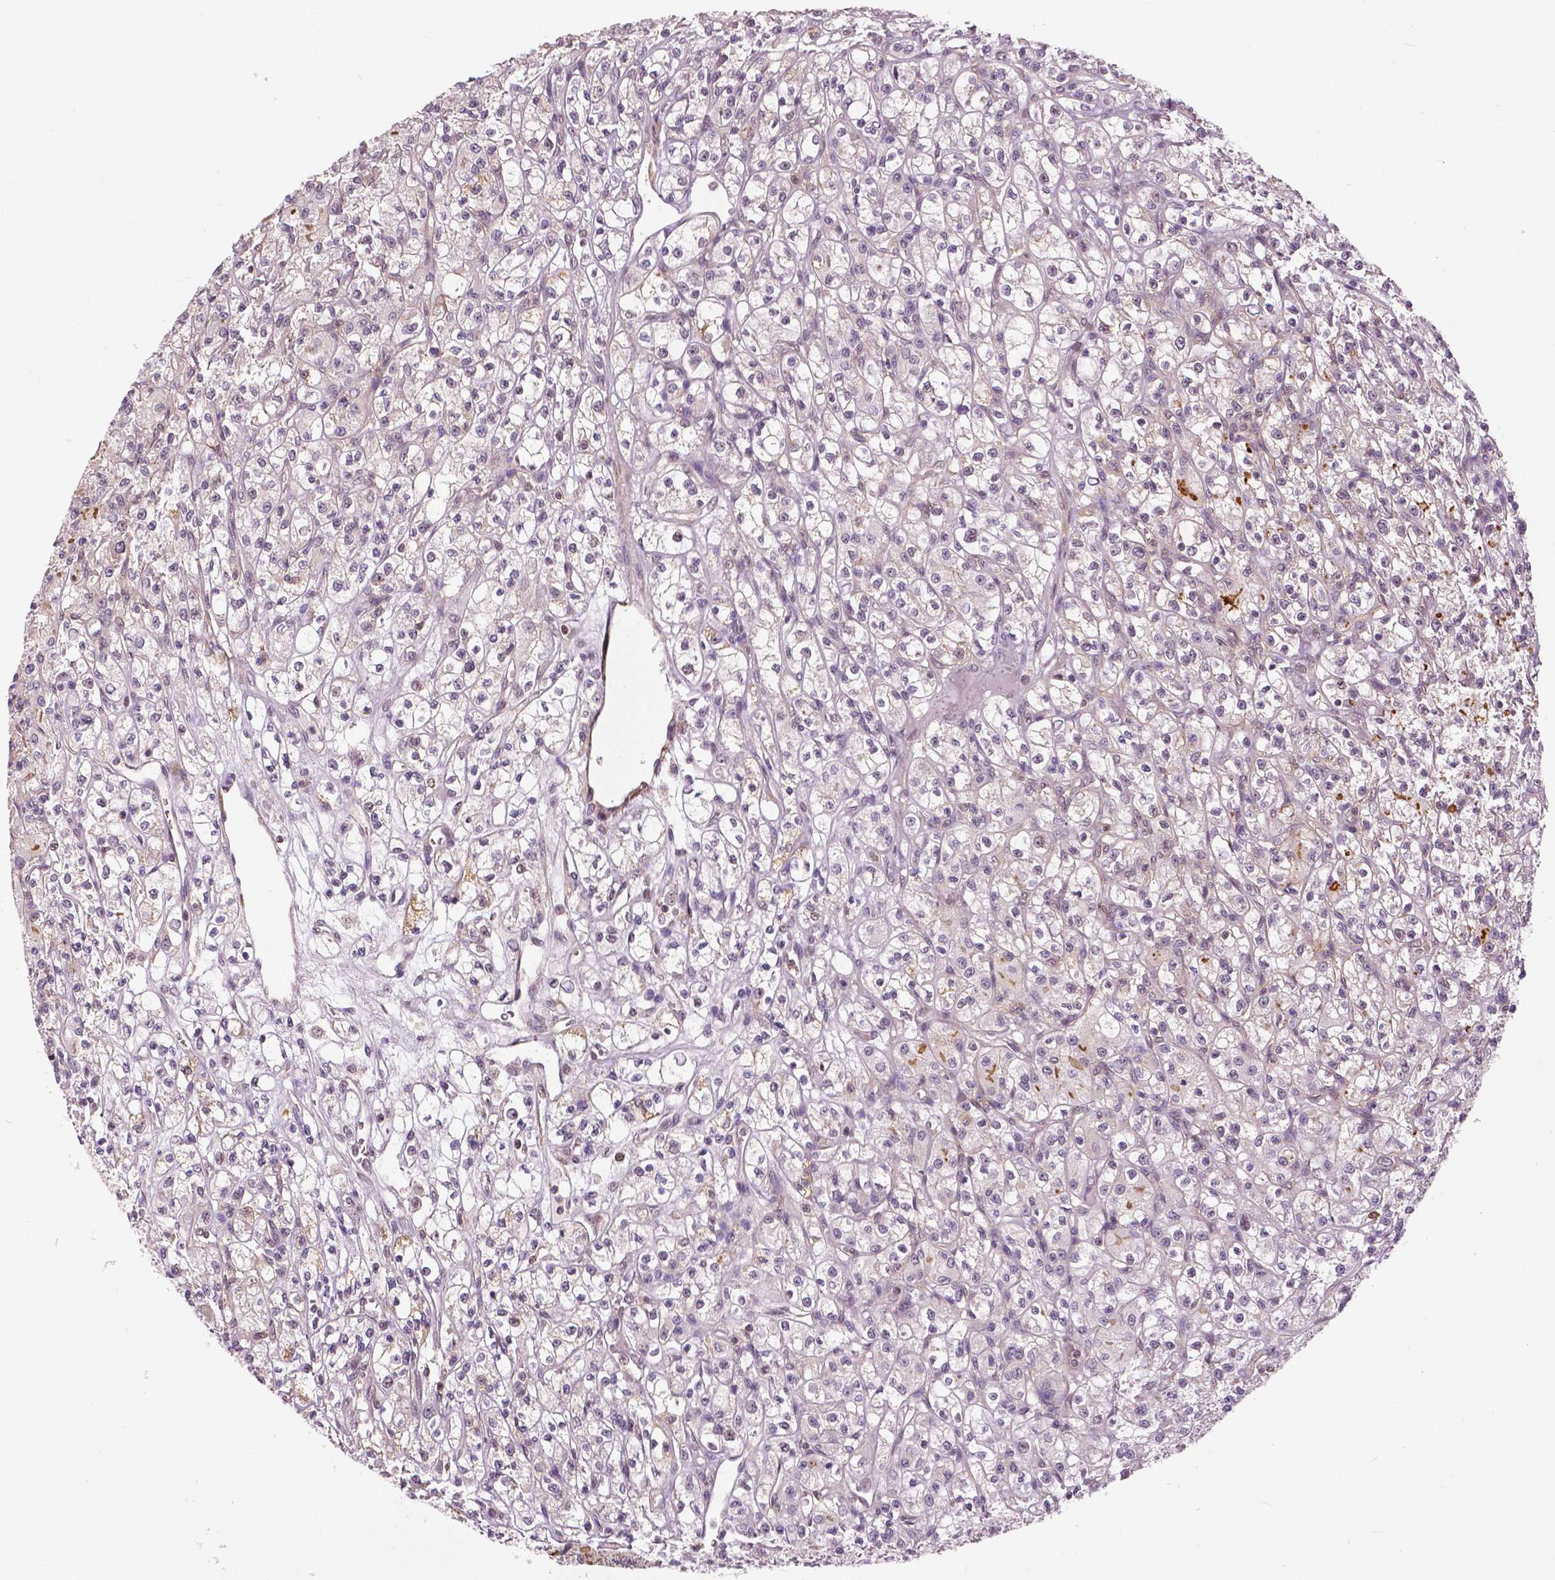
{"staining": {"intensity": "negative", "quantity": "none", "location": "none"}, "tissue": "renal cancer", "cell_type": "Tumor cells", "image_type": "cancer", "snomed": [{"axis": "morphology", "description": "Adenocarcinoma, NOS"}, {"axis": "topography", "description": "Kidney"}], "caption": "The histopathology image displays no staining of tumor cells in renal cancer.", "gene": "ANXA13", "patient": {"sex": "female", "age": 70}}